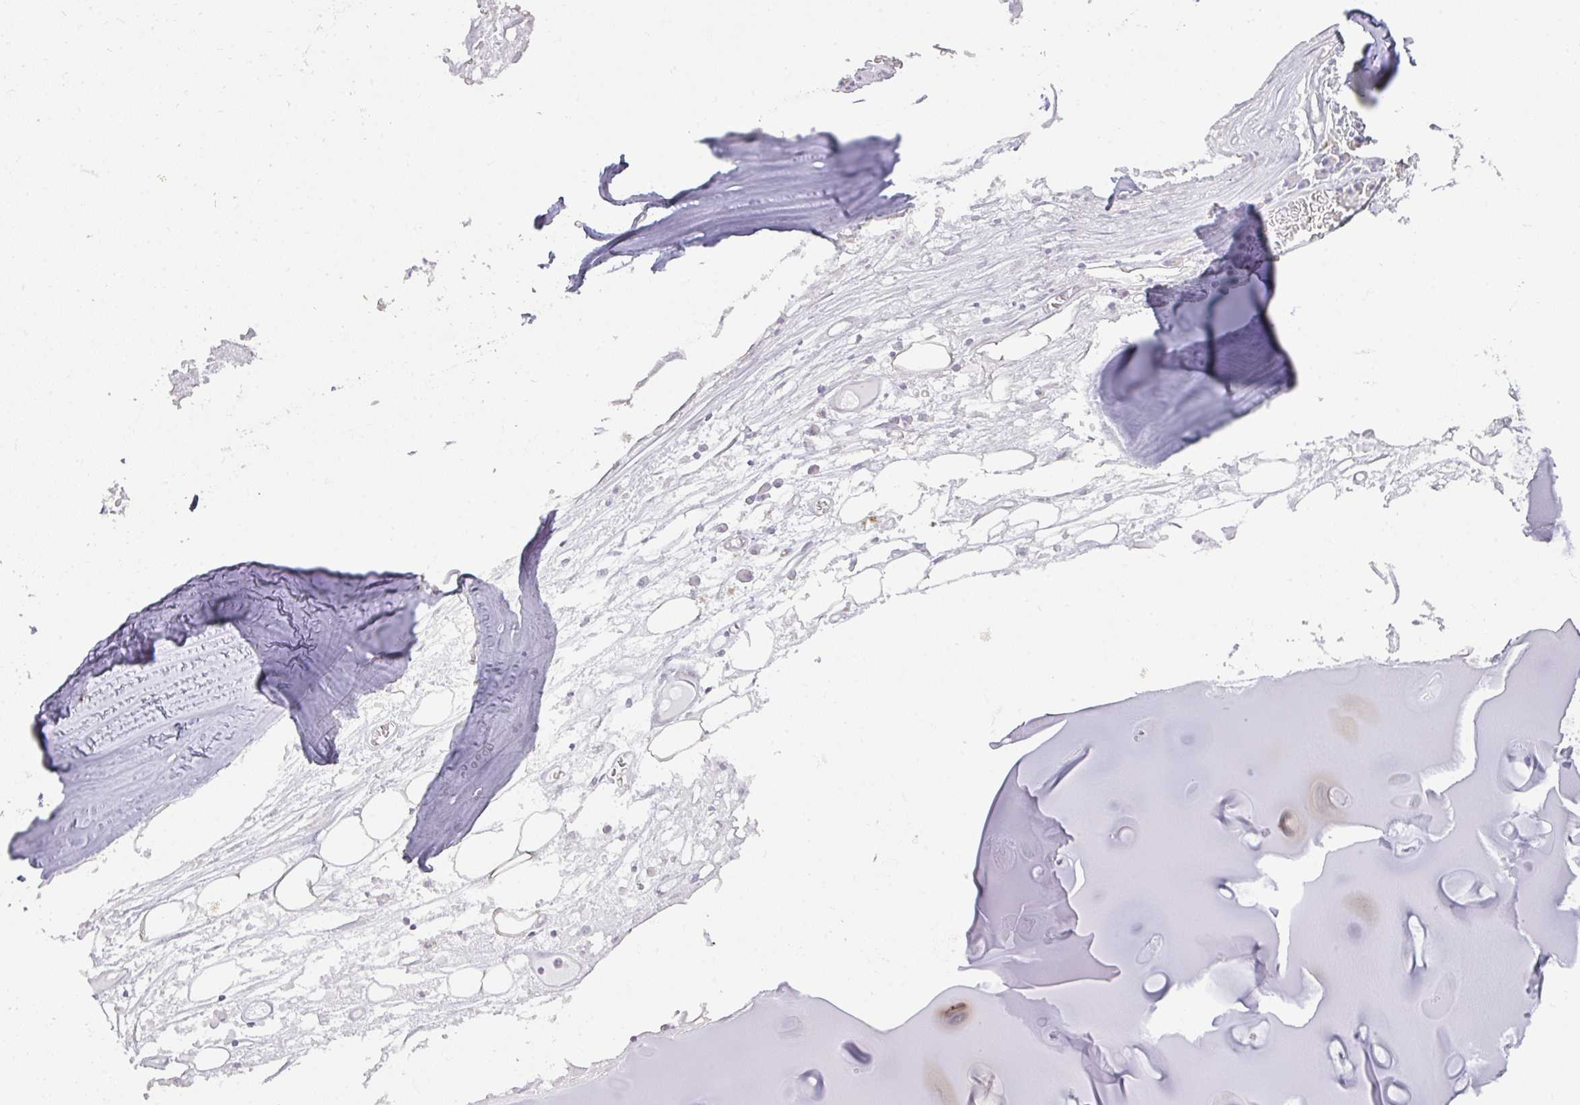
{"staining": {"intensity": "weak", "quantity": "<25%", "location": "cytoplasmic/membranous"}, "tissue": "adipose tissue", "cell_type": "Adipocytes", "image_type": "normal", "snomed": [{"axis": "morphology", "description": "Normal tissue, NOS"}, {"axis": "topography", "description": "Cartilage tissue"}], "caption": "The histopathology image reveals no staining of adipocytes in unremarkable adipose tissue.", "gene": "CYFIP2", "patient": {"sex": "male", "age": 57}}